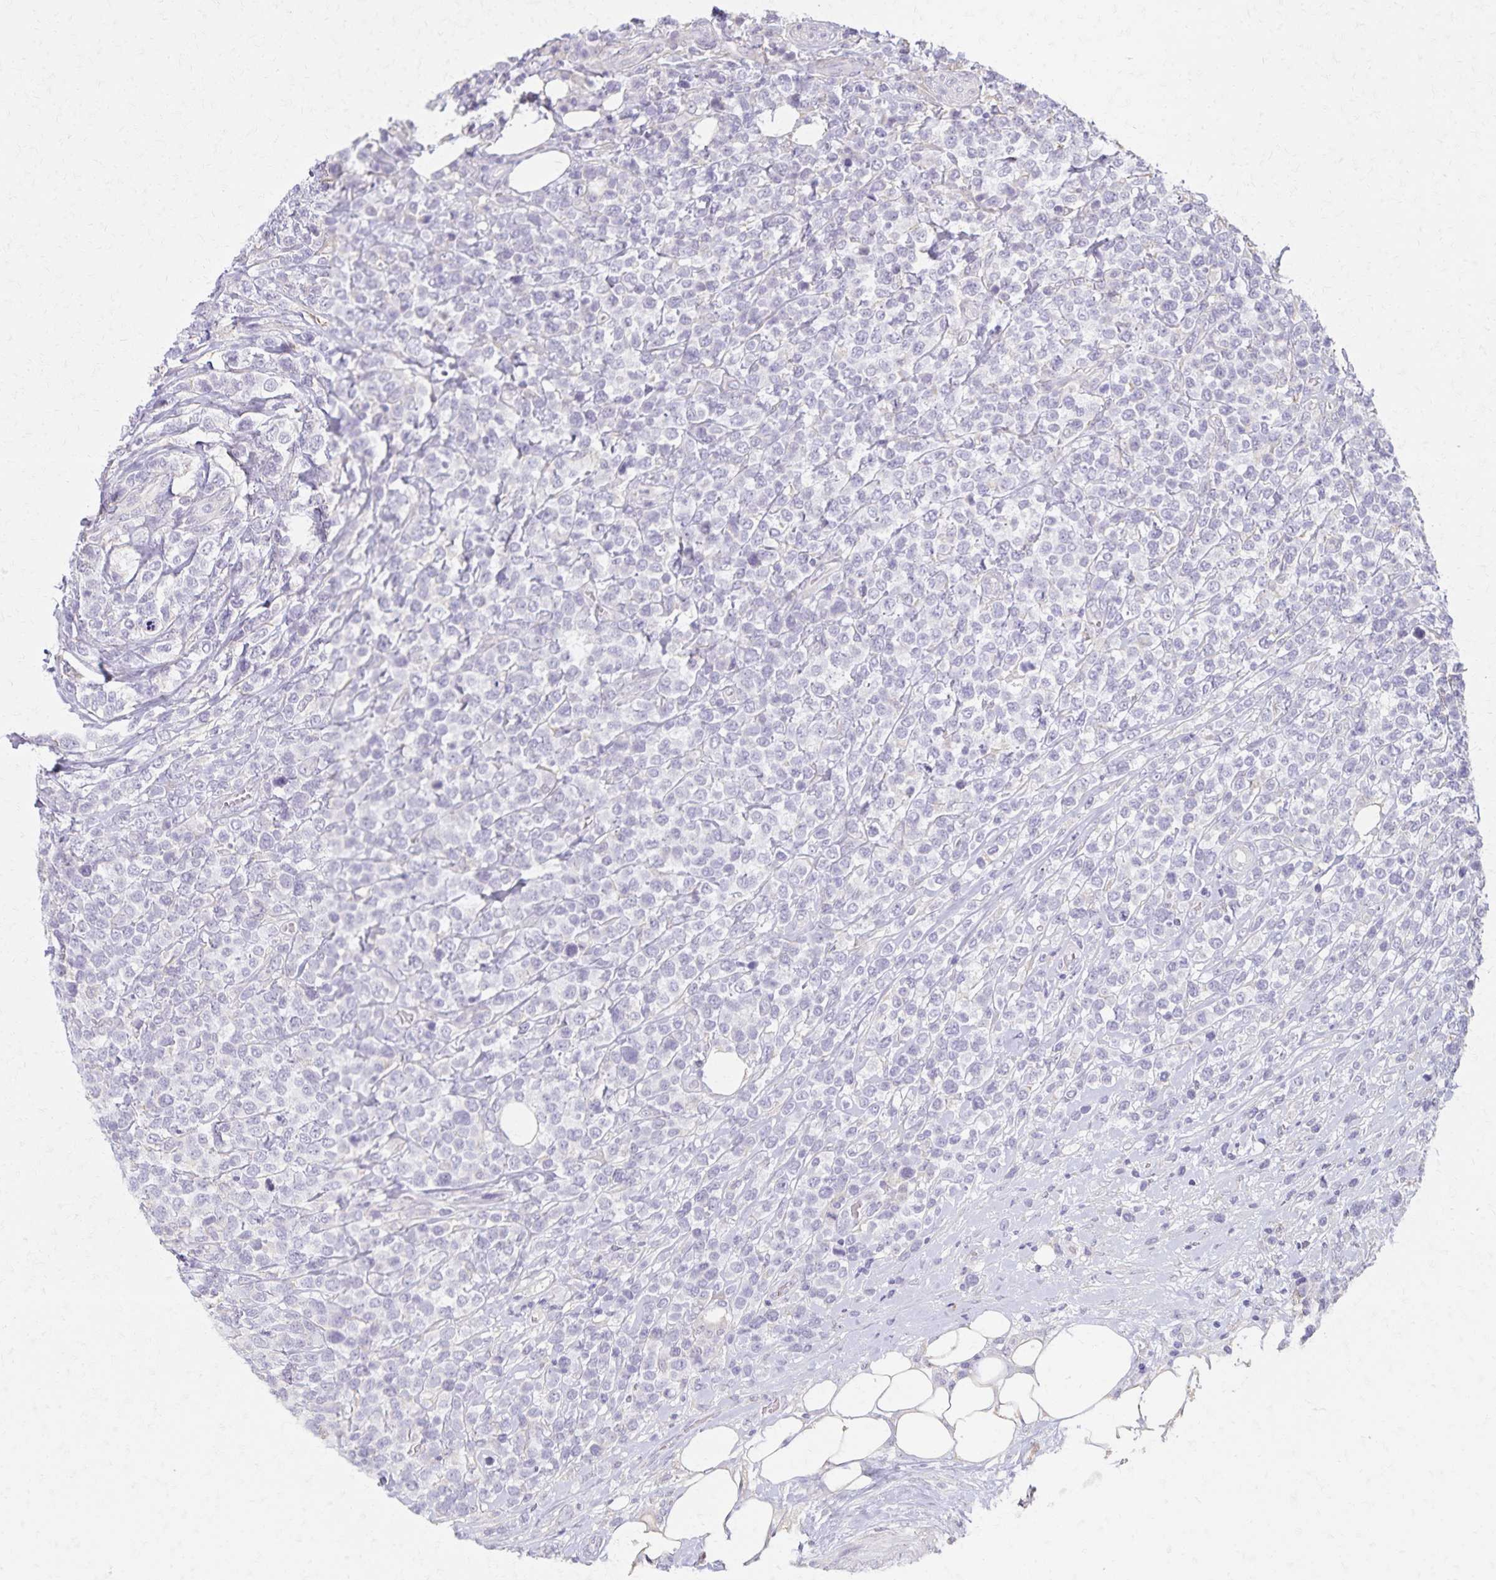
{"staining": {"intensity": "negative", "quantity": "none", "location": "none"}, "tissue": "lymphoma", "cell_type": "Tumor cells", "image_type": "cancer", "snomed": [{"axis": "morphology", "description": "Malignant lymphoma, non-Hodgkin's type, High grade"}, {"axis": "topography", "description": "Soft tissue"}], "caption": "Human malignant lymphoma, non-Hodgkin's type (high-grade) stained for a protein using immunohistochemistry (IHC) demonstrates no positivity in tumor cells.", "gene": "KISS1", "patient": {"sex": "female", "age": 56}}